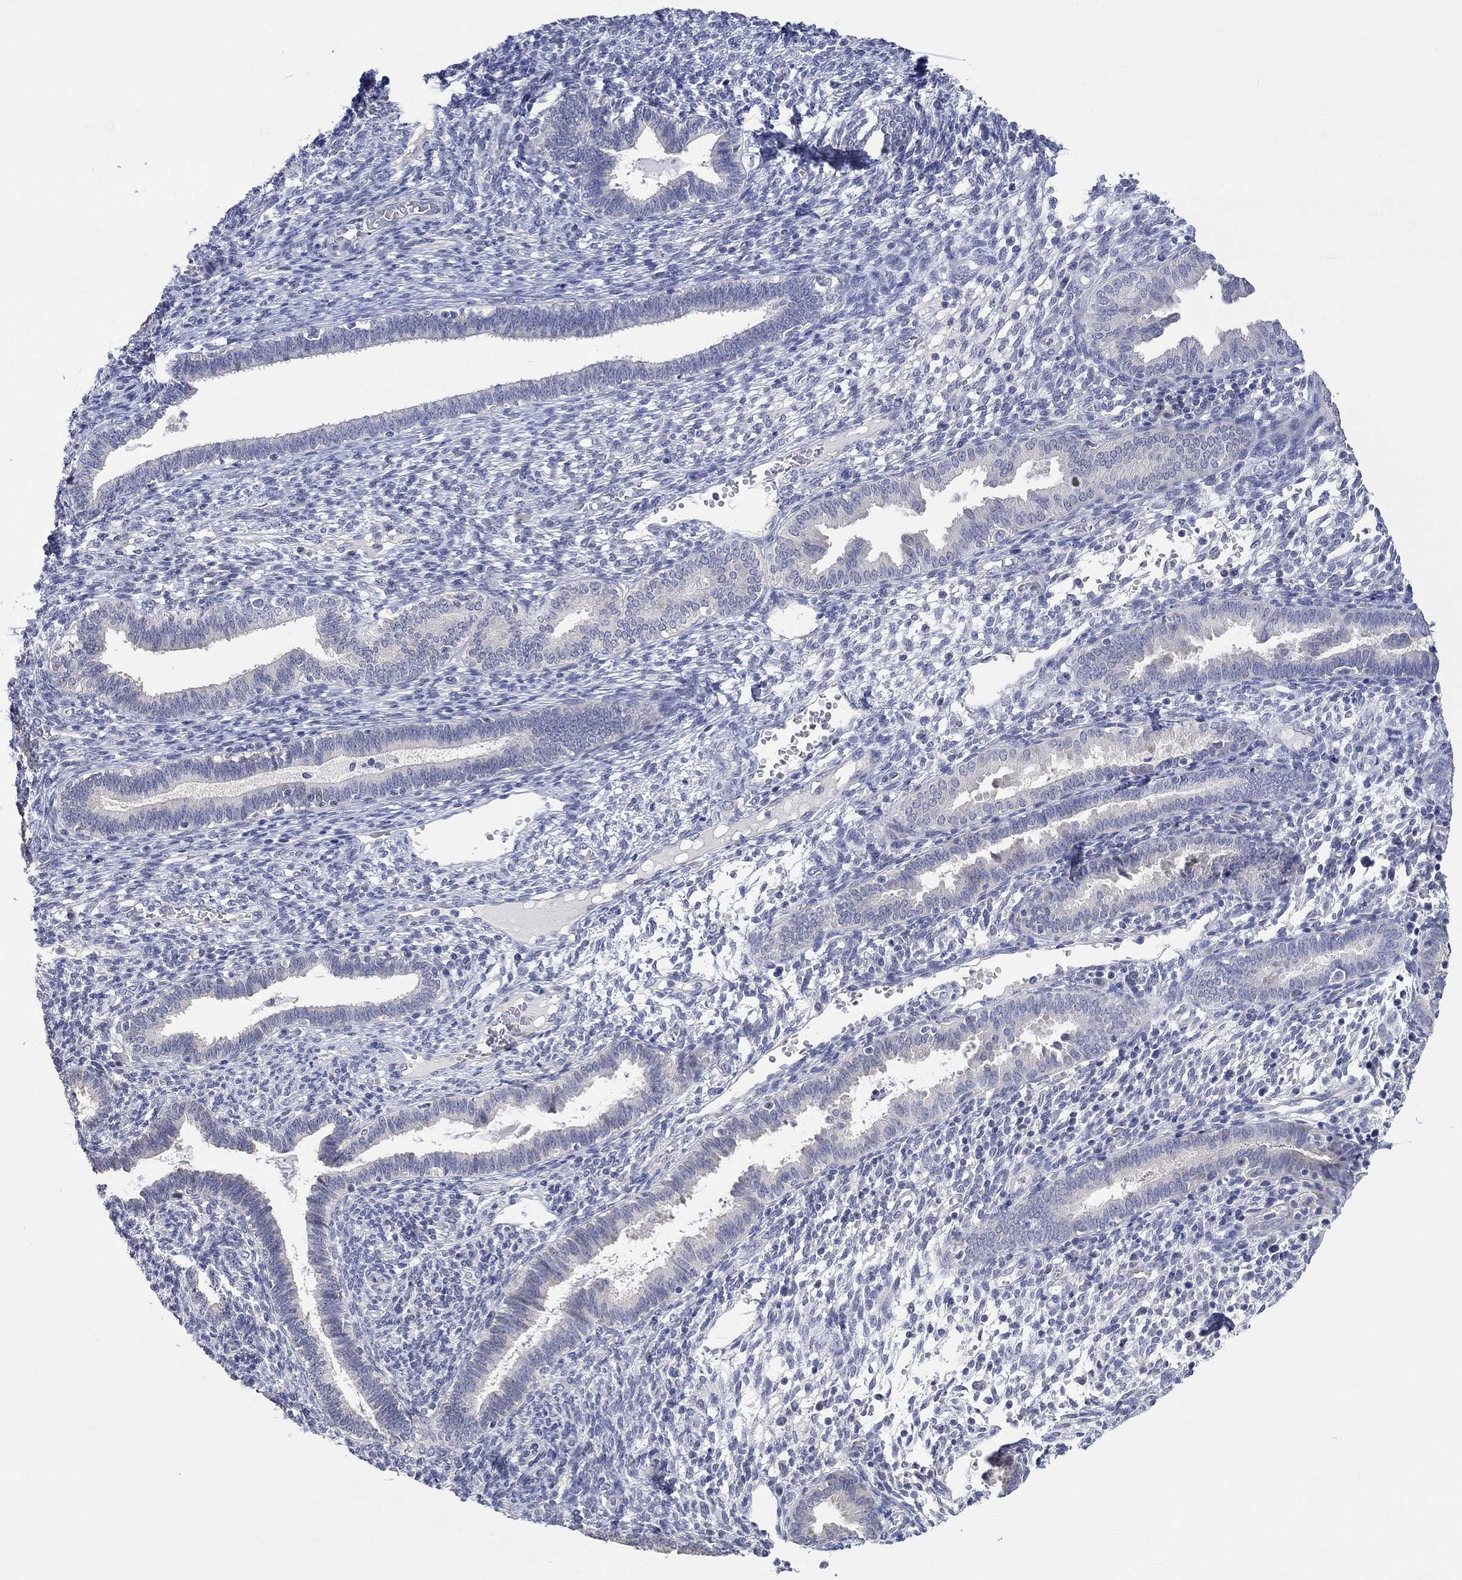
{"staining": {"intensity": "negative", "quantity": "none", "location": "none"}, "tissue": "endometrium", "cell_type": "Cells in endometrial stroma", "image_type": "normal", "snomed": [{"axis": "morphology", "description": "Normal tissue, NOS"}, {"axis": "topography", "description": "Endometrium"}], "caption": "DAB (3,3'-diaminobenzidine) immunohistochemical staining of unremarkable human endometrium displays no significant expression in cells in endometrial stroma.", "gene": "PNMA5", "patient": {"sex": "female", "age": 42}}